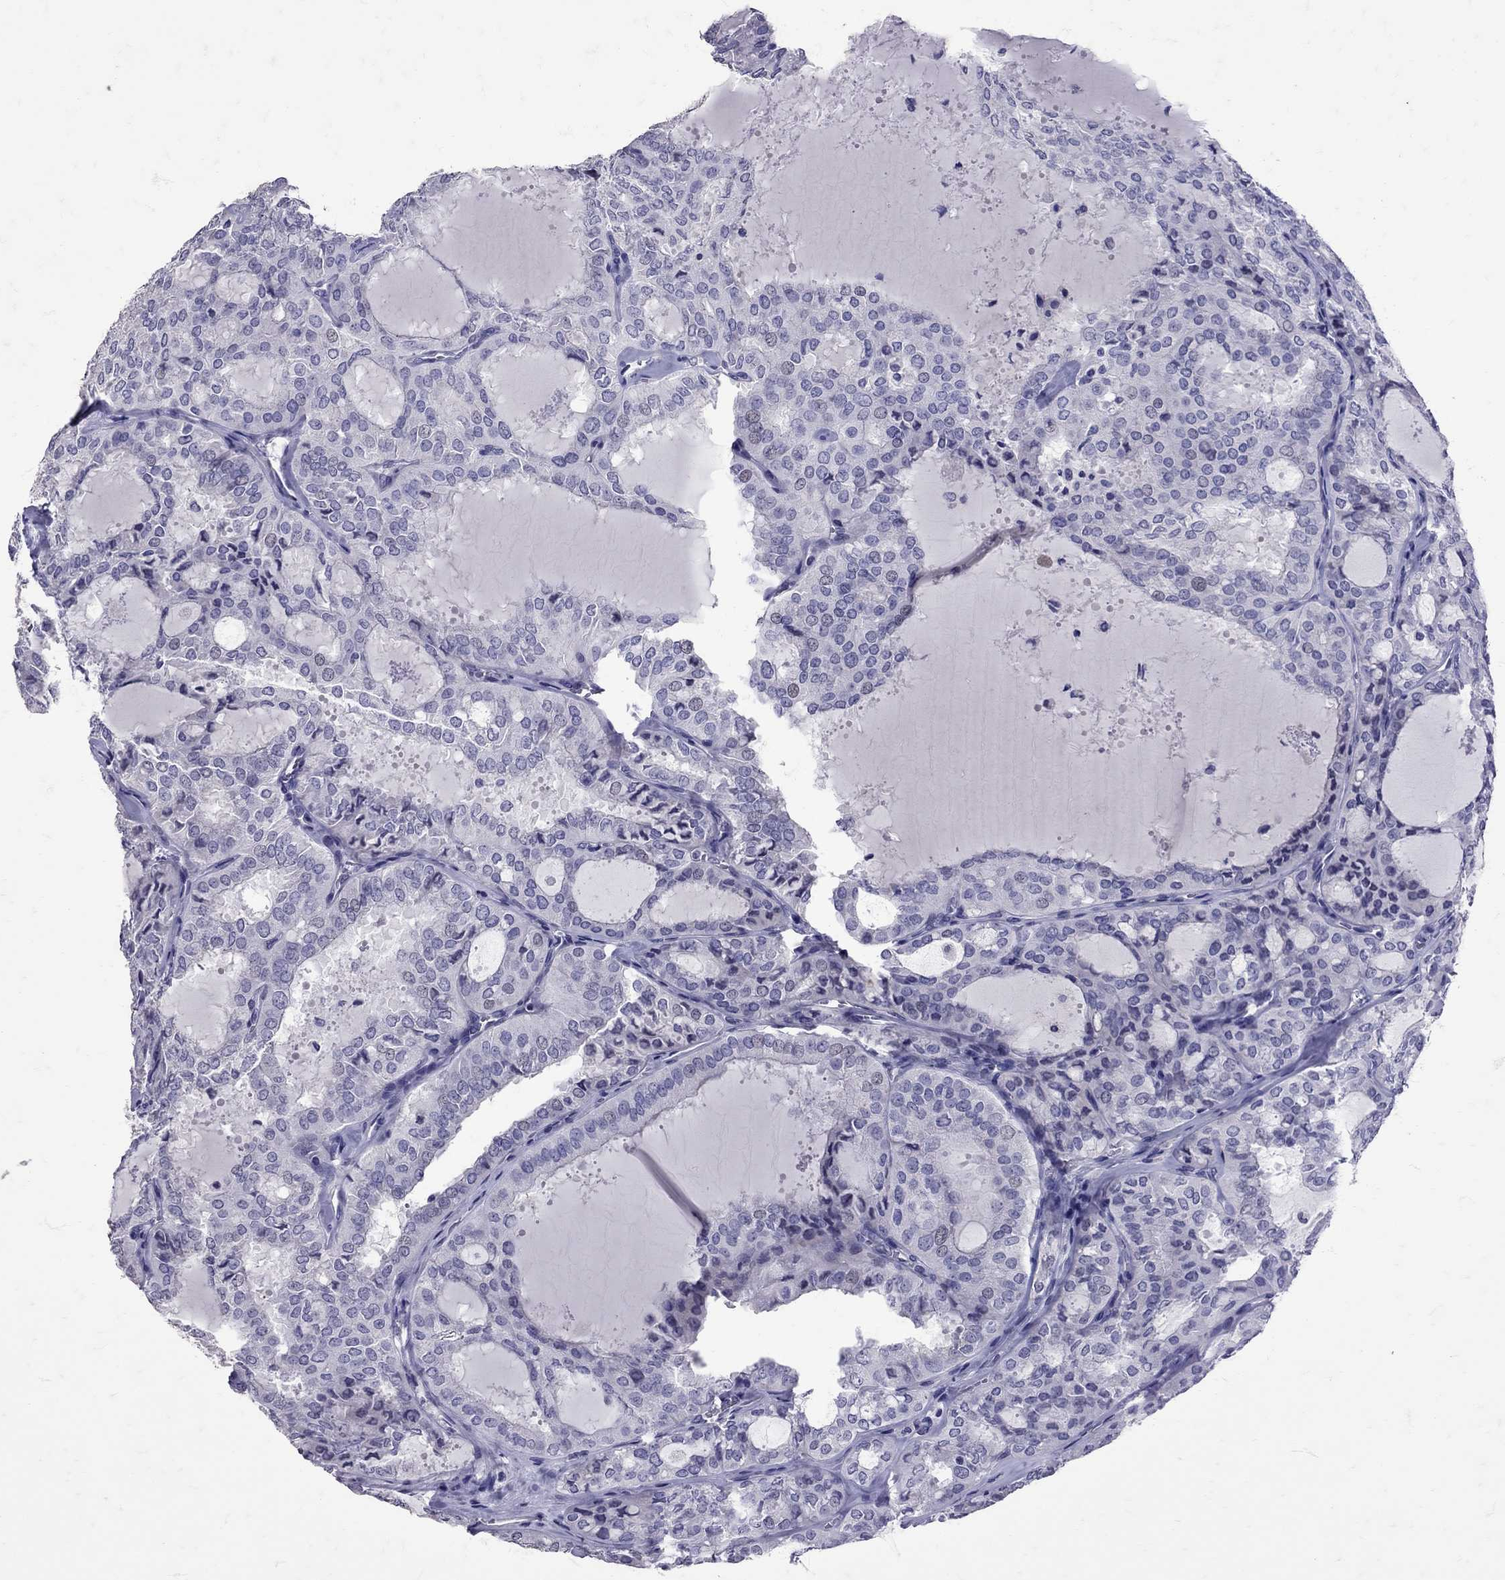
{"staining": {"intensity": "negative", "quantity": "none", "location": "none"}, "tissue": "thyroid cancer", "cell_type": "Tumor cells", "image_type": "cancer", "snomed": [{"axis": "morphology", "description": "Follicular adenoma carcinoma, NOS"}, {"axis": "topography", "description": "Thyroid gland"}], "caption": "The photomicrograph exhibits no significant staining in tumor cells of thyroid cancer (follicular adenoma carcinoma).", "gene": "SST", "patient": {"sex": "male", "age": 75}}